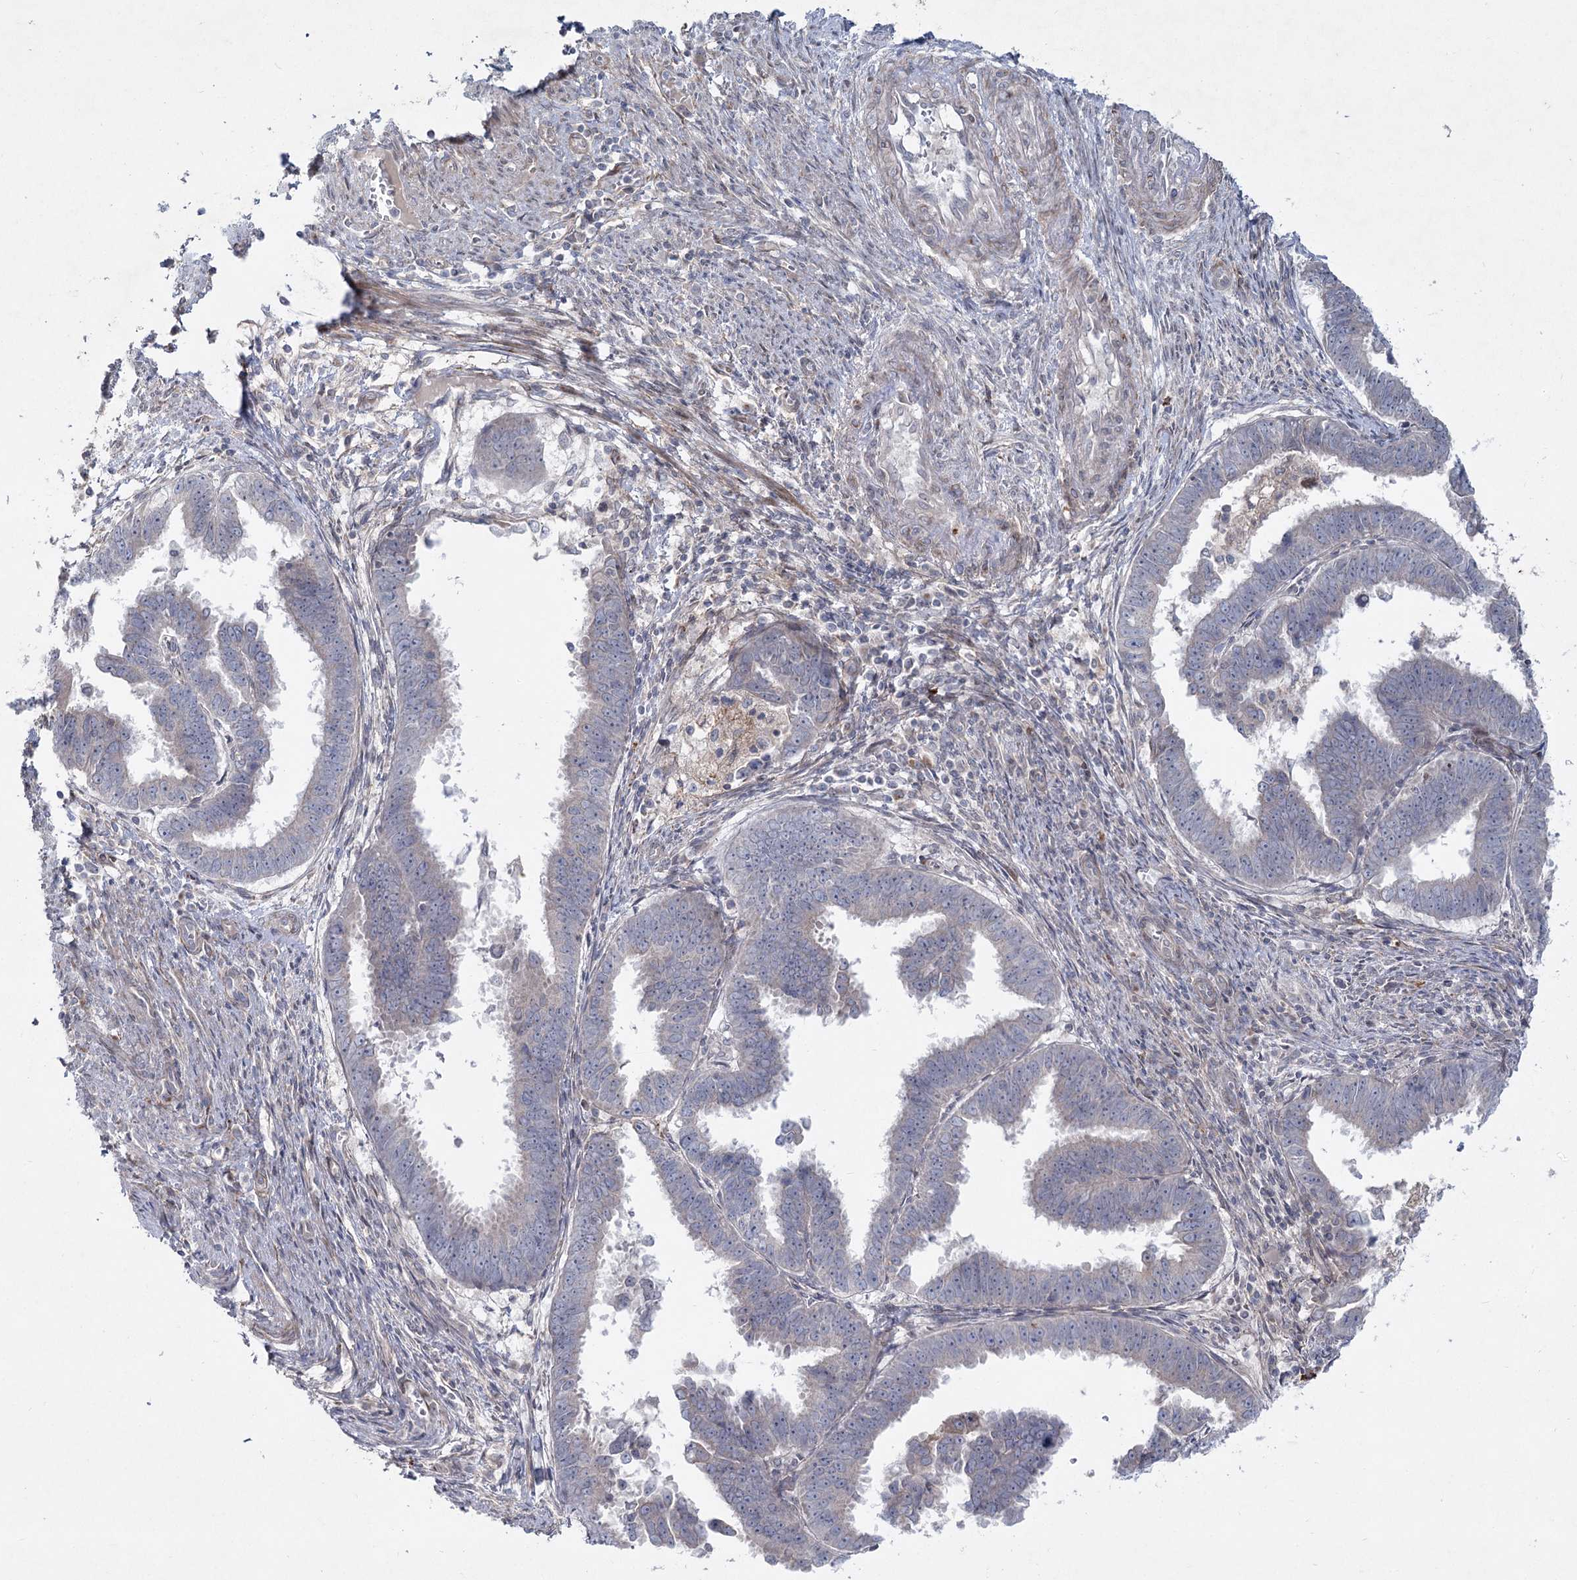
{"staining": {"intensity": "negative", "quantity": "none", "location": "none"}, "tissue": "endometrial cancer", "cell_type": "Tumor cells", "image_type": "cancer", "snomed": [{"axis": "morphology", "description": "Adenocarcinoma, NOS"}, {"axis": "topography", "description": "Endometrium"}], "caption": "A micrograph of human endometrial cancer is negative for staining in tumor cells. (DAB immunohistochemistry with hematoxylin counter stain).", "gene": "SH3BP5L", "patient": {"sex": "female", "age": 75}}